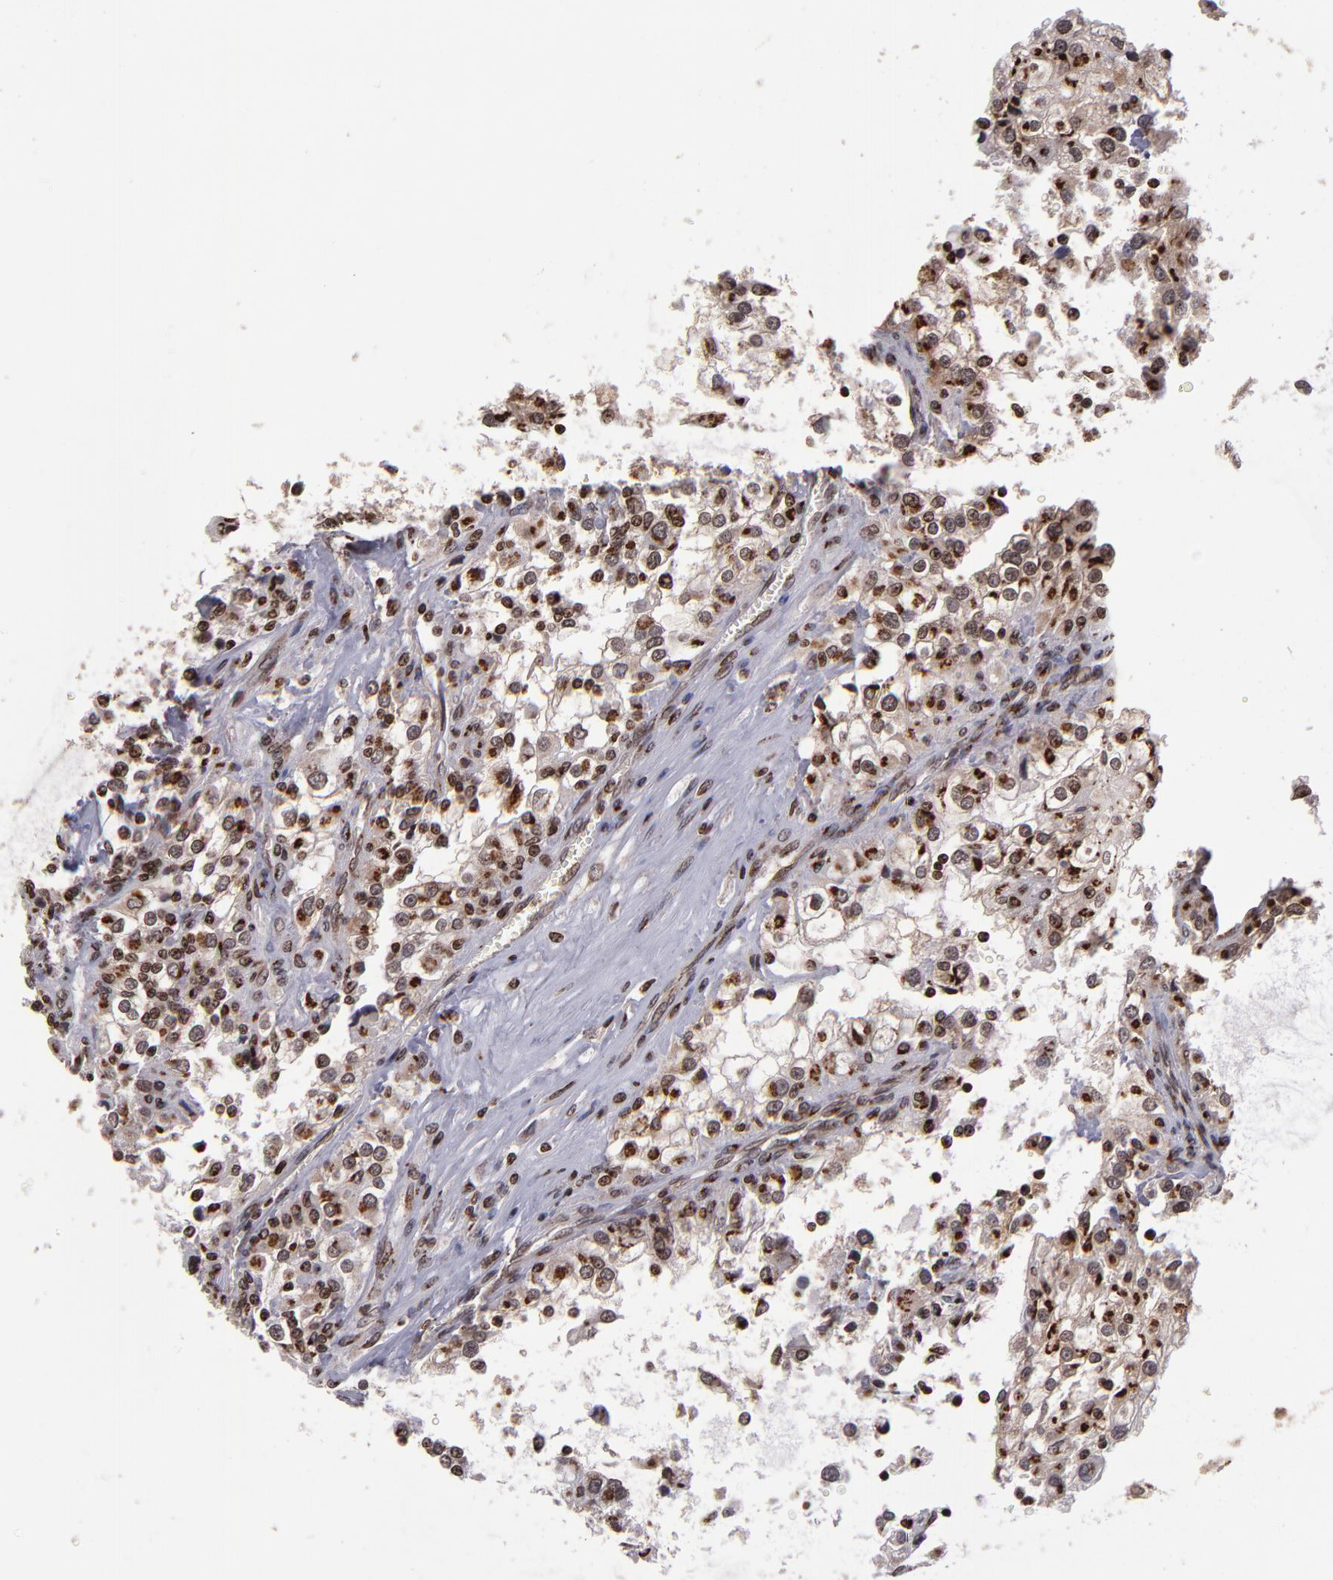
{"staining": {"intensity": "moderate", "quantity": ">75%", "location": "cytoplasmic/membranous,nuclear"}, "tissue": "renal cancer", "cell_type": "Tumor cells", "image_type": "cancer", "snomed": [{"axis": "morphology", "description": "Adenocarcinoma, NOS"}, {"axis": "topography", "description": "Kidney"}], "caption": "A histopathology image of human renal adenocarcinoma stained for a protein demonstrates moderate cytoplasmic/membranous and nuclear brown staining in tumor cells.", "gene": "CSDC2", "patient": {"sex": "female", "age": 52}}